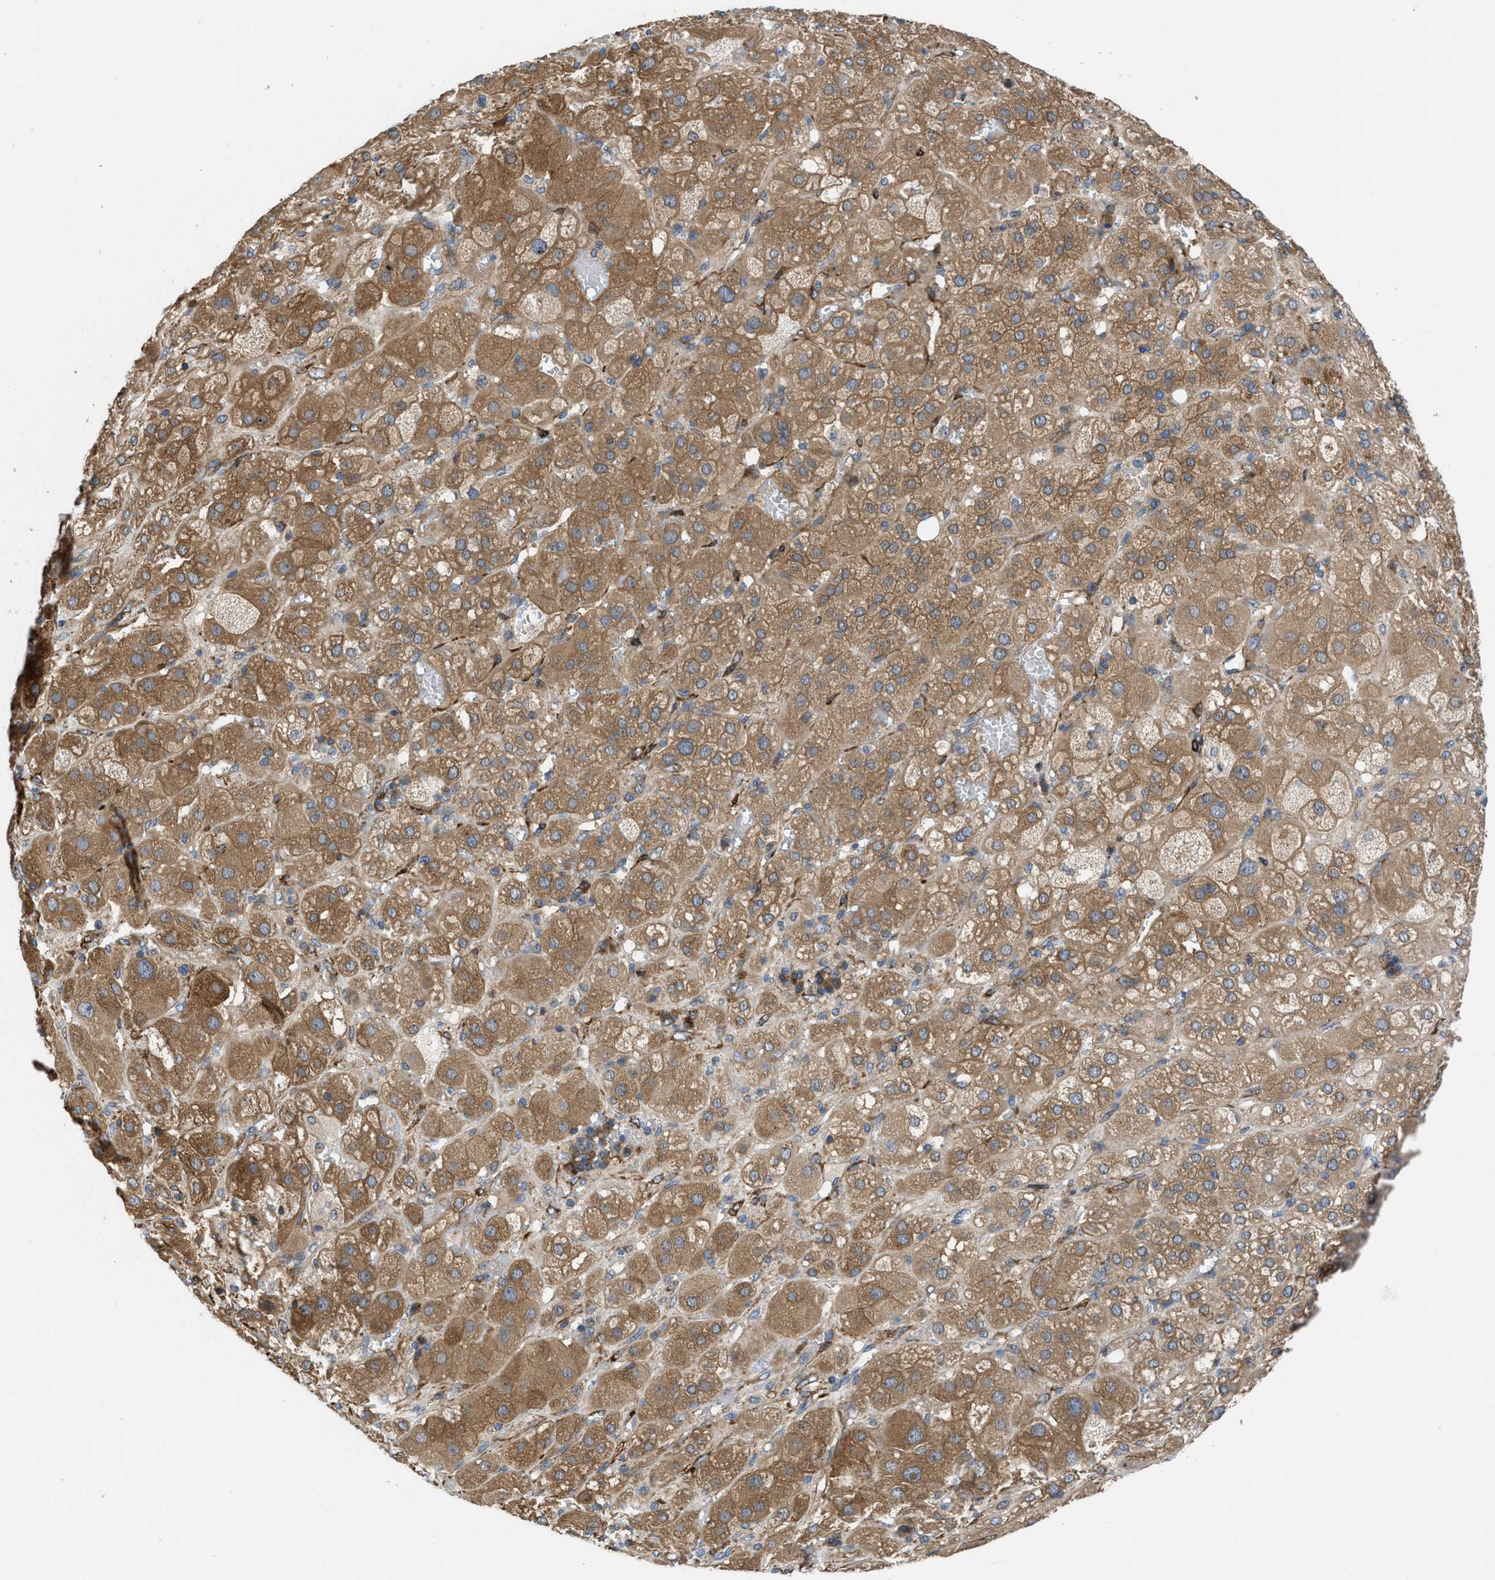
{"staining": {"intensity": "moderate", "quantity": ">75%", "location": "cytoplasmic/membranous"}, "tissue": "adrenal gland", "cell_type": "Glandular cells", "image_type": "normal", "snomed": [{"axis": "morphology", "description": "Normal tissue, NOS"}, {"axis": "topography", "description": "Adrenal gland"}], "caption": "Adrenal gland stained with IHC exhibits moderate cytoplasmic/membranous expression in about >75% of glandular cells.", "gene": "CHKB", "patient": {"sex": "female", "age": 47}}